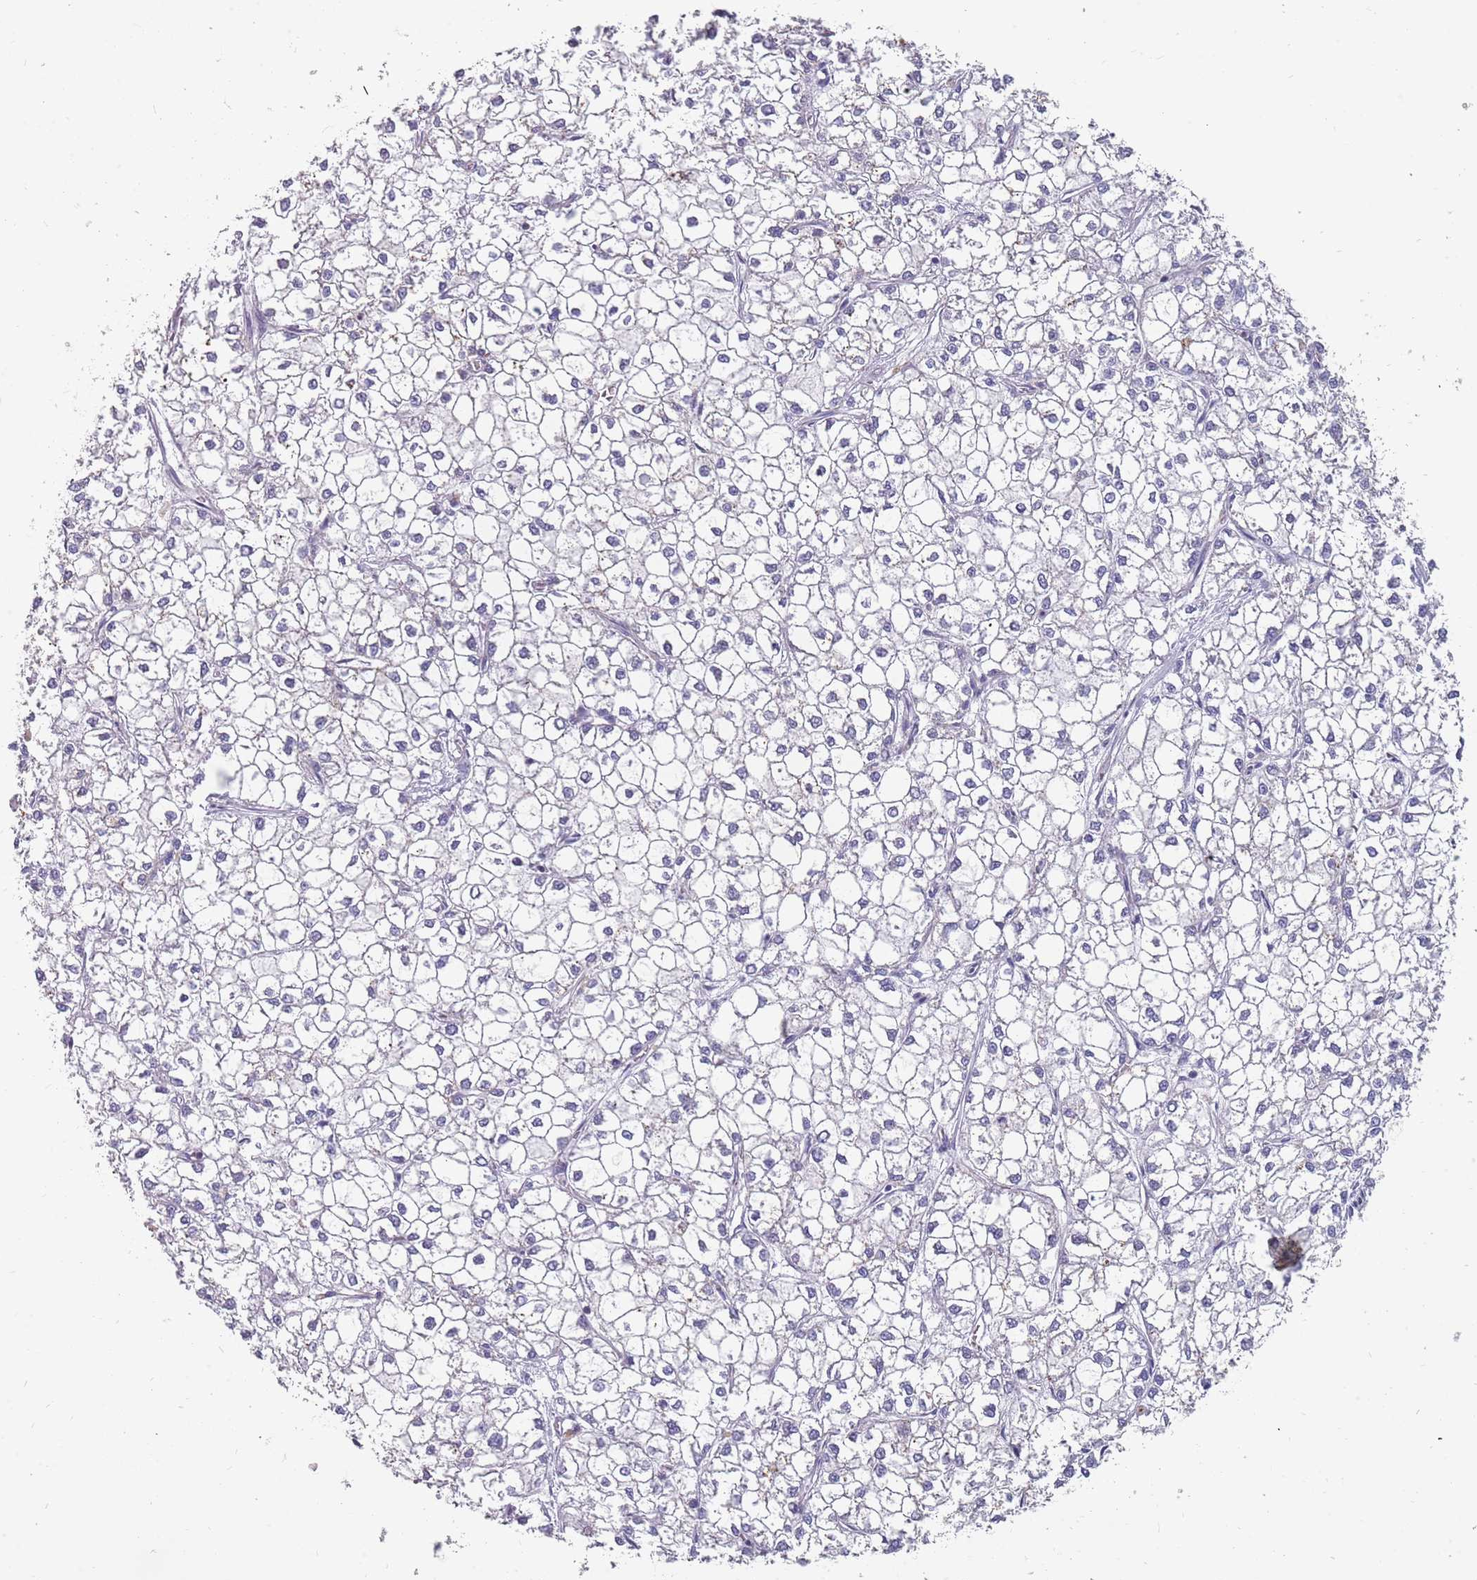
{"staining": {"intensity": "negative", "quantity": "none", "location": "none"}, "tissue": "liver cancer", "cell_type": "Tumor cells", "image_type": "cancer", "snomed": [{"axis": "morphology", "description": "Carcinoma, Hepatocellular, NOS"}, {"axis": "topography", "description": "Liver"}], "caption": "Liver cancer was stained to show a protein in brown. There is no significant staining in tumor cells.", "gene": "CMTR2", "patient": {"sex": "female", "age": 43}}